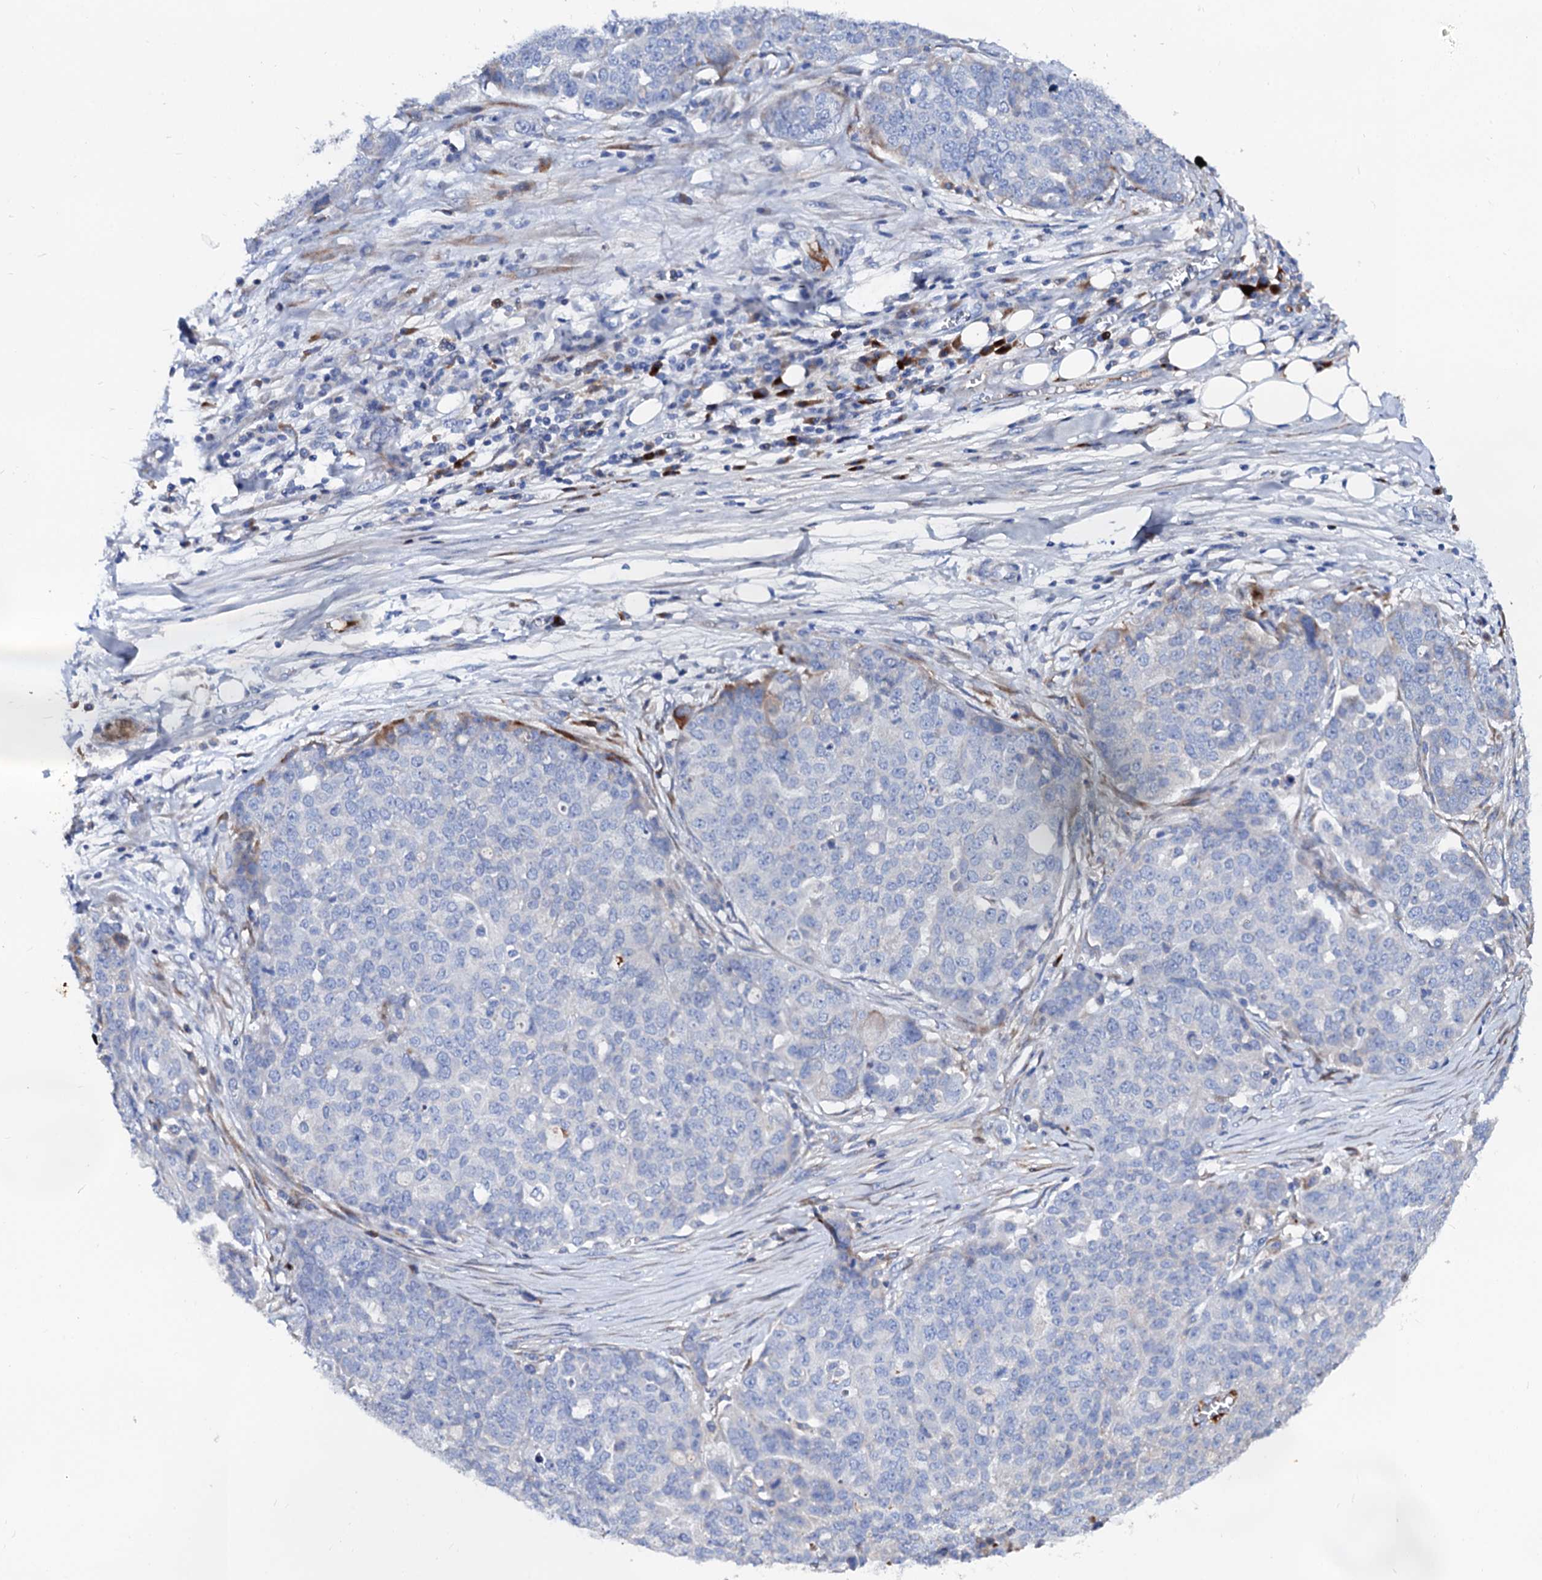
{"staining": {"intensity": "moderate", "quantity": "<25%", "location": "cytoplasmic/membranous"}, "tissue": "ovarian cancer", "cell_type": "Tumor cells", "image_type": "cancer", "snomed": [{"axis": "morphology", "description": "Cystadenocarcinoma, serous, NOS"}, {"axis": "topography", "description": "Soft tissue"}, {"axis": "topography", "description": "Ovary"}], "caption": "The photomicrograph displays a brown stain indicating the presence of a protein in the cytoplasmic/membranous of tumor cells in ovarian serous cystadenocarcinoma.", "gene": "SLC10A7", "patient": {"sex": "female", "age": 57}}